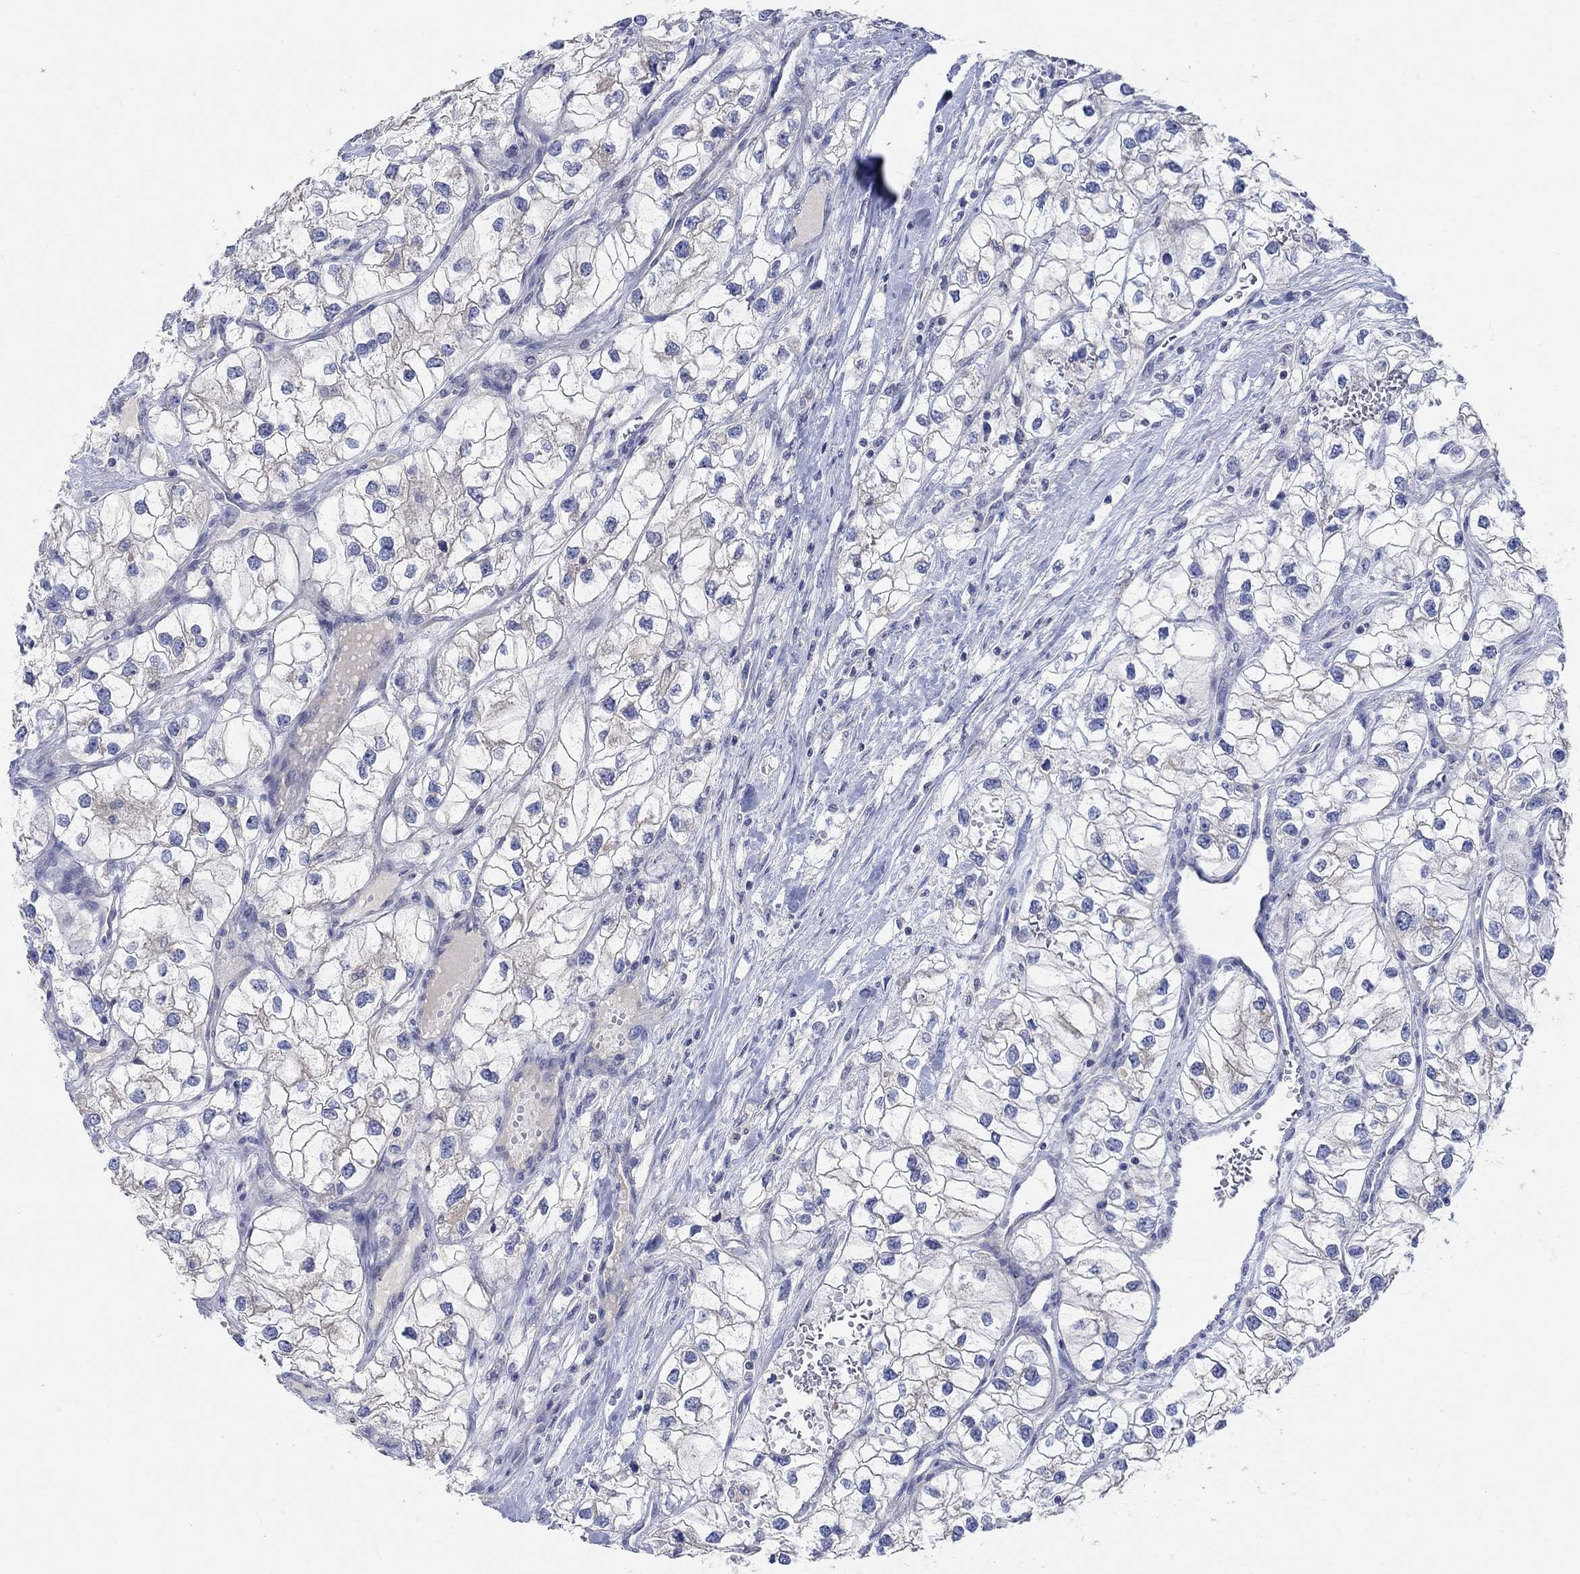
{"staining": {"intensity": "negative", "quantity": "none", "location": "none"}, "tissue": "renal cancer", "cell_type": "Tumor cells", "image_type": "cancer", "snomed": [{"axis": "morphology", "description": "Adenocarcinoma, NOS"}, {"axis": "topography", "description": "Kidney"}], "caption": "A photomicrograph of human renal cancer is negative for staining in tumor cells.", "gene": "NAV3", "patient": {"sex": "male", "age": 59}}